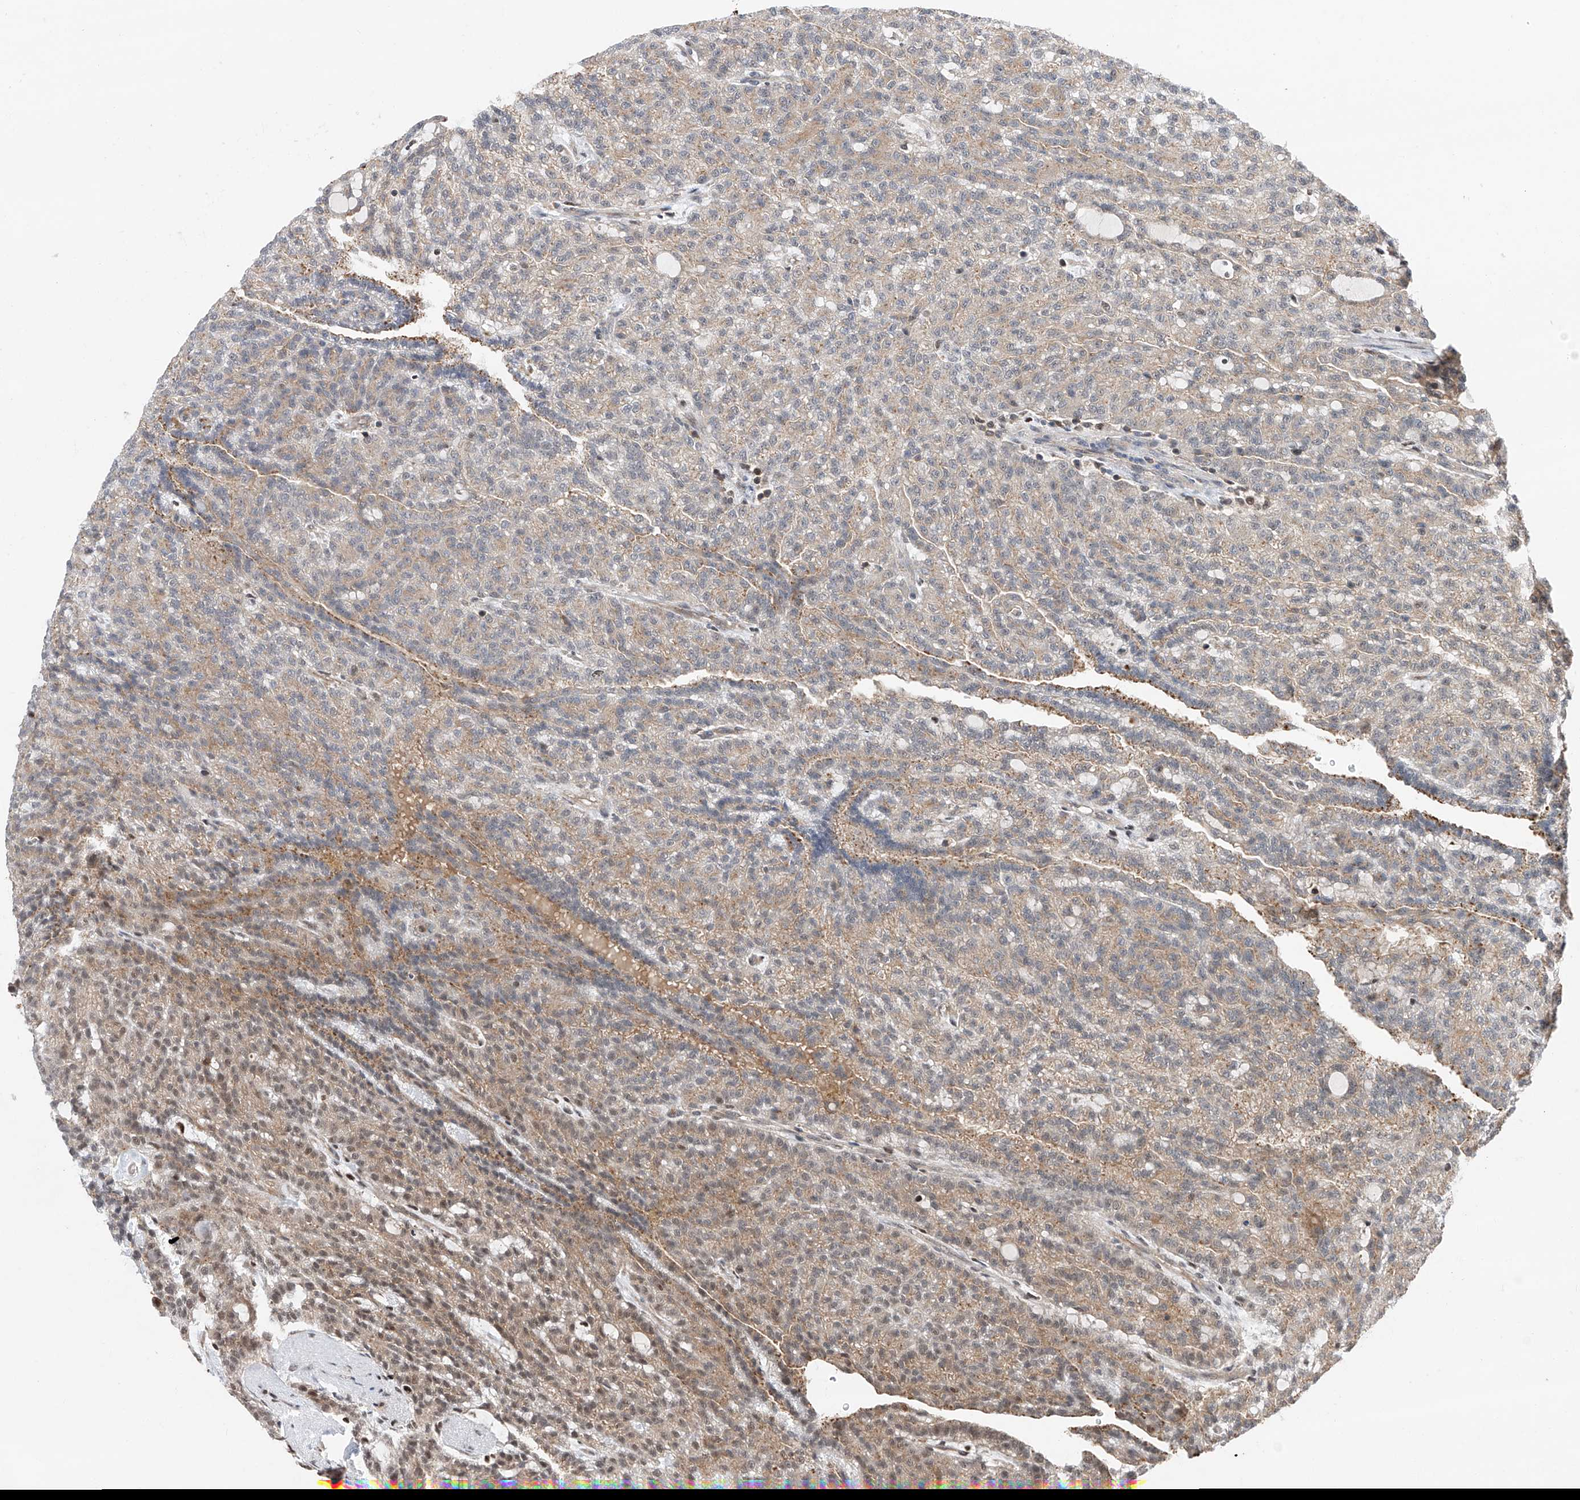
{"staining": {"intensity": "moderate", "quantity": ">75%", "location": "cytoplasmic/membranous,nuclear"}, "tissue": "renal cancer", "cell_type": "Tumor cells", "image_type": "cancer", "snomed": [{"axis": "morphology", "description": "Adenocarcinoma, NOS"}, {"axis": "topography", "description": "Kidney"}], "caption": "A high-resolution image shows immunohistochemistry staining of renal adenocarcinoma, which reveals moderate cytoplasmic/membranous and nuclear staining in approximately >75% of tumor cells. (Brightfield microscopy of DAB IHC at high magnification).", "gene": "SNRNP200", "patient": {"sex": "male", "age": 63}}